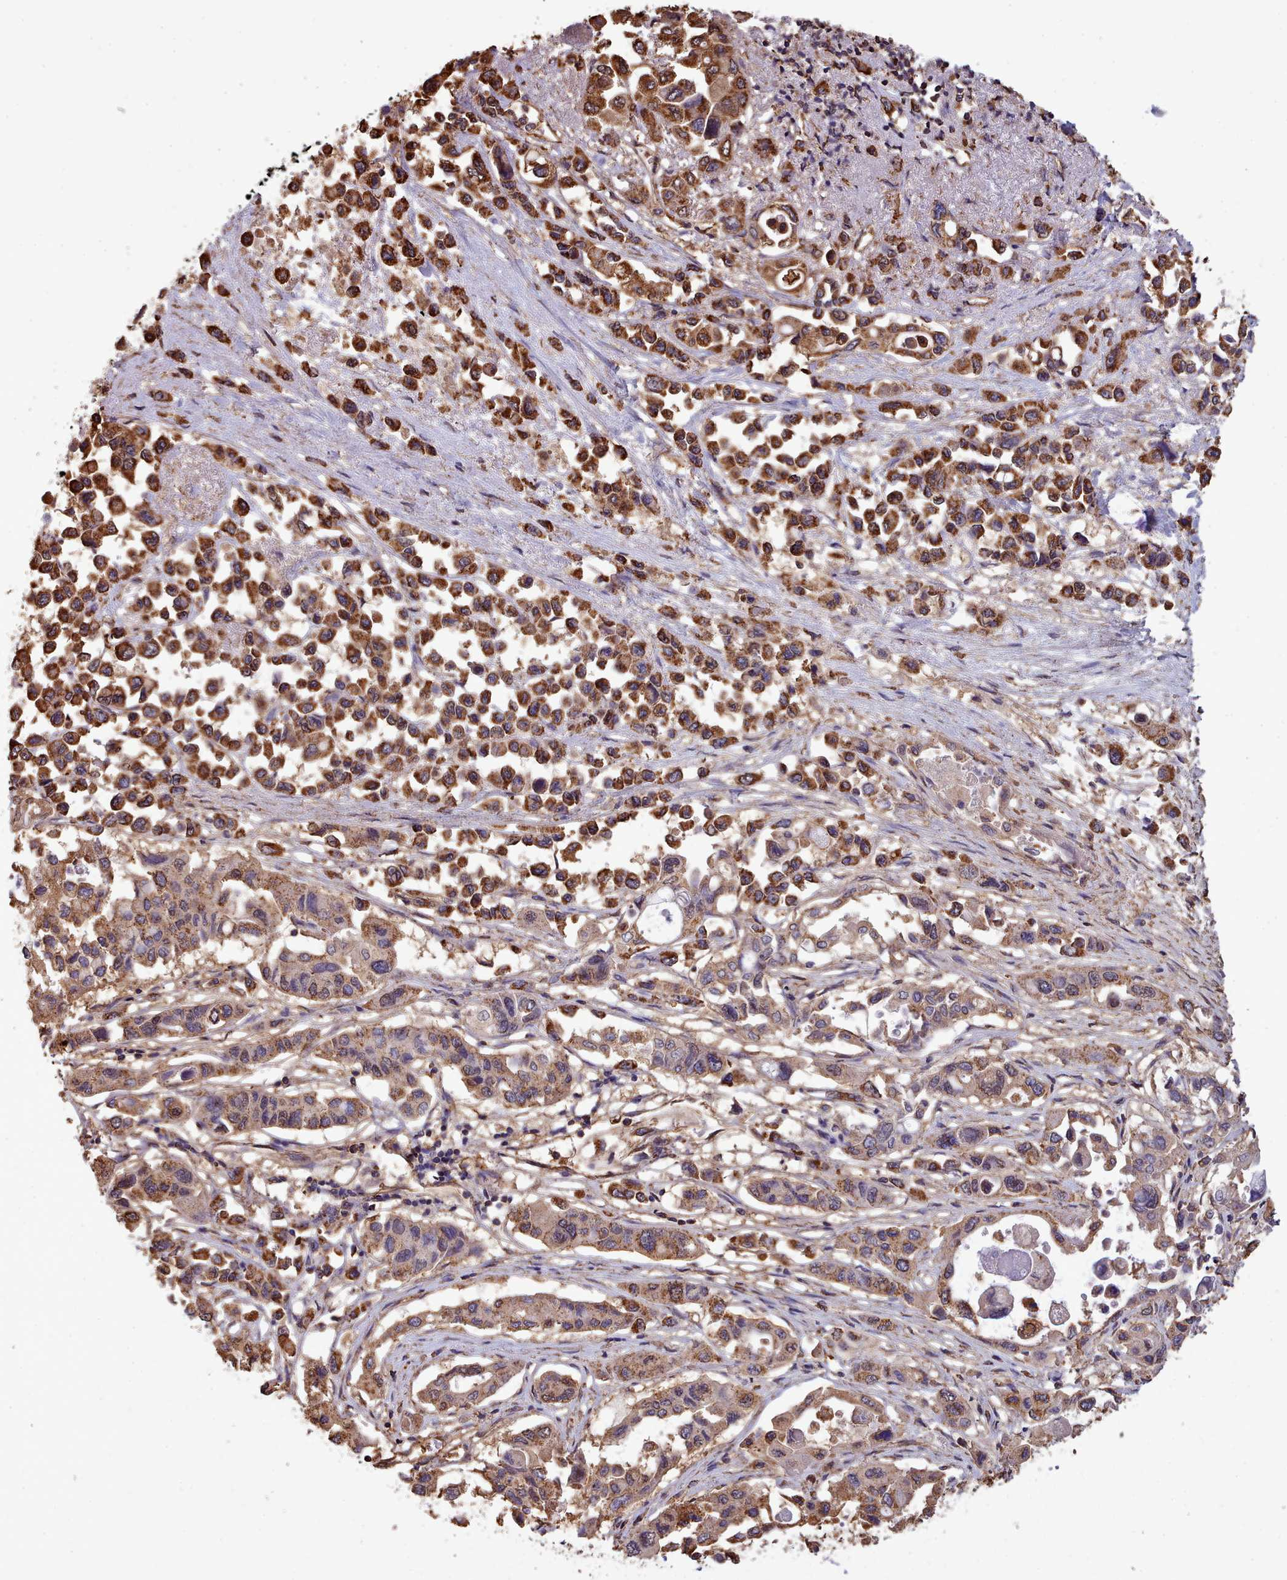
{"staining": {"intensity": "strong", "quantity": "25%-75%", "location": "cytoplasmic/membranous,nuclear"}, "tissue": "pancreatic cancer", "cell_type": "Tumor cells", "image_type": "cancer", "snomed": [{"axis": "morphology", "description": "Adenocarcinoma, NOS"}, {"axis": "topography", "description": "Pancreas"}], "caption": "Human pancreatic adenocarcinoma stained with a protein marker shows strong staining in tumor cells.", "gene": "METRN", "patient": {"sex": "male", "age": 92}}